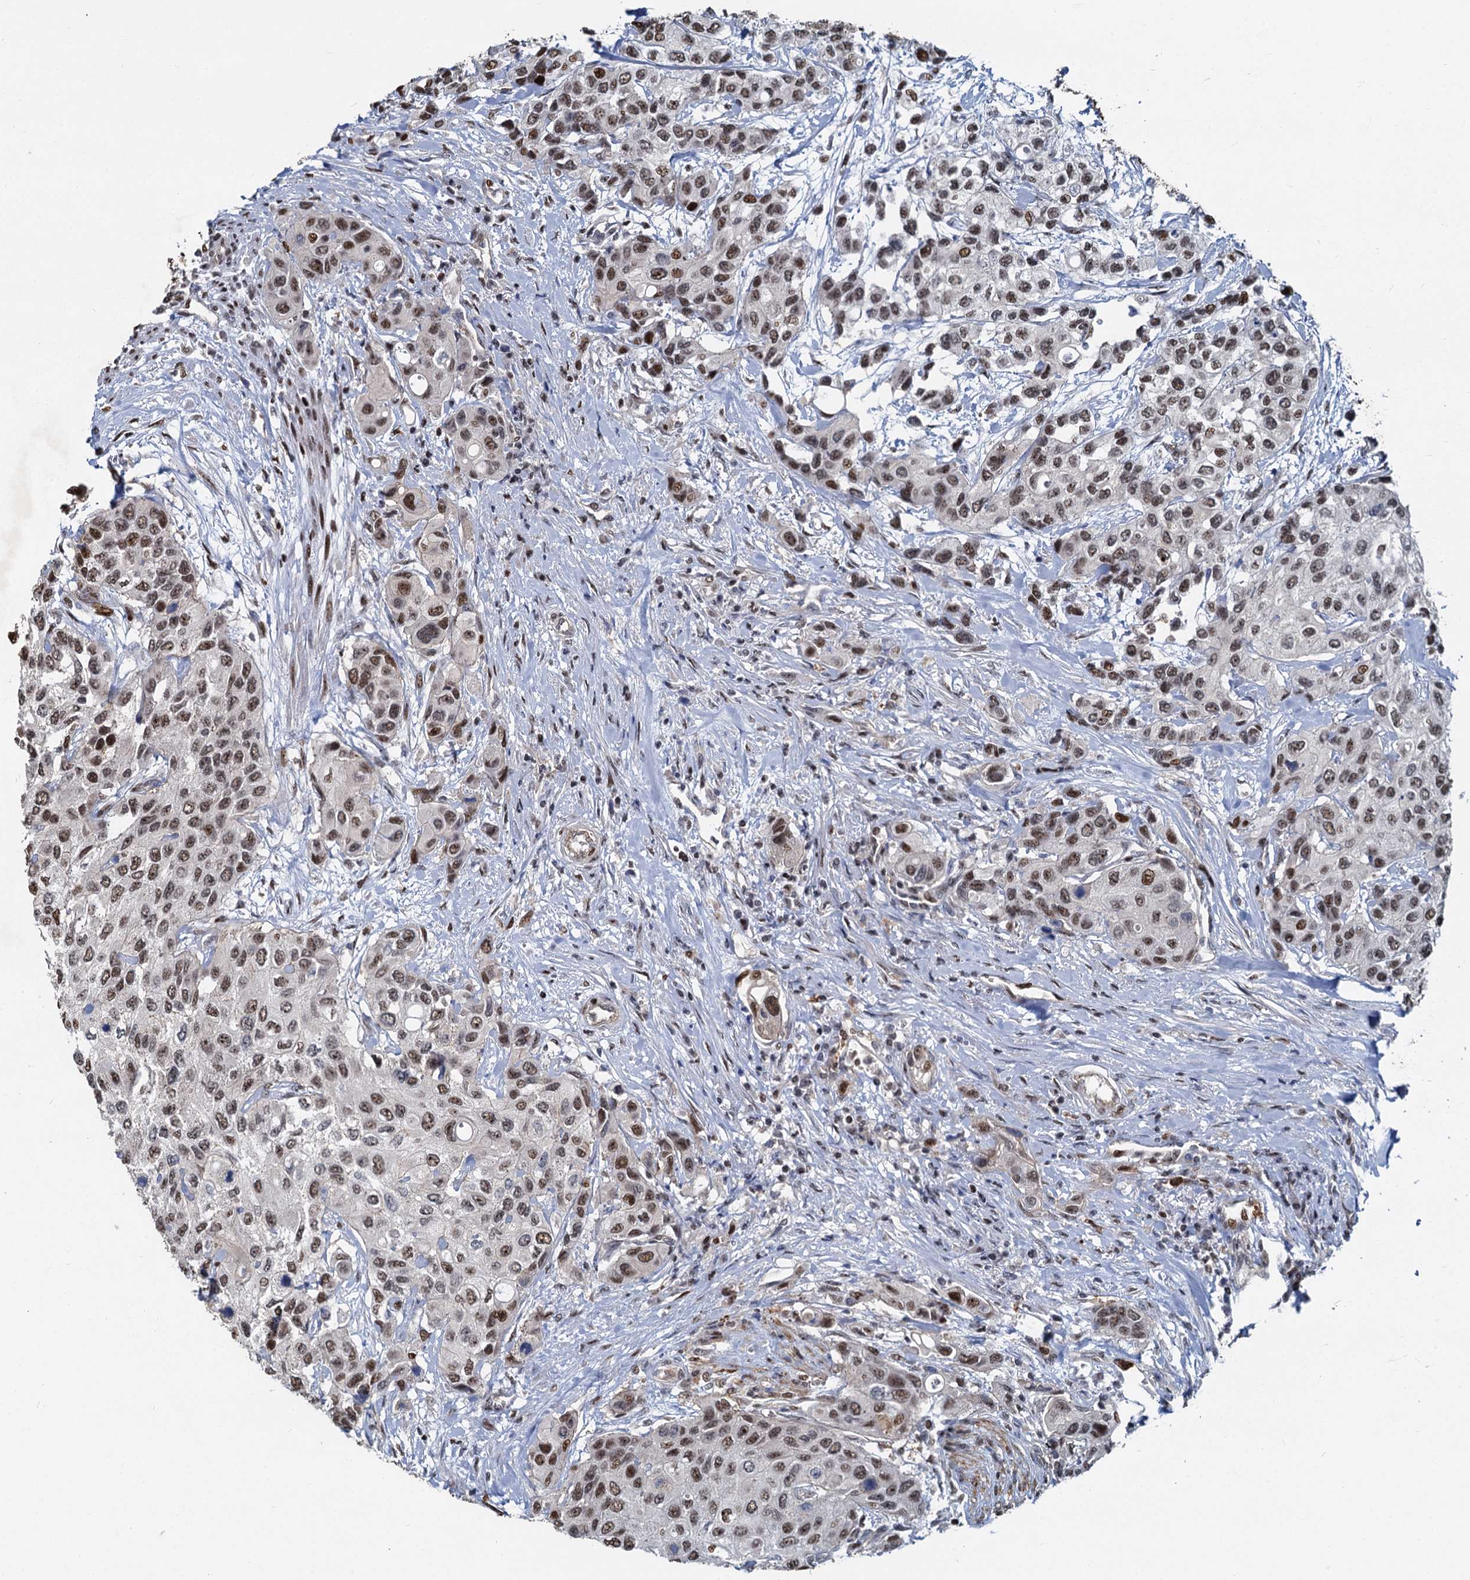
{"staining": {"intensity": "moderate", "quantity": ">75%", "location": "nuclear"}, "tissue": "urothelial cancer", "cell_type": "Tumor cells", "image_type": "cancer", "snomed": [{"axis": "morphology", "description": "Normal tissue, NOS"}, {"axis": "morphology", "description": "Urothelial carcinoma, High grade"}, {"axis": "topography", "description": "Vascular tissue"}, {"axis": "topography", "description": "Urinary bladder"}], "caption": "Immunohistochemical staining of urothelial carcinoma (high-grade) exhibits medium levels of moderate nuclear protein expression in about >75% of tumor cells.", "gene": "ANKRD49", "patient": {"sex": "female", "age": 56}}